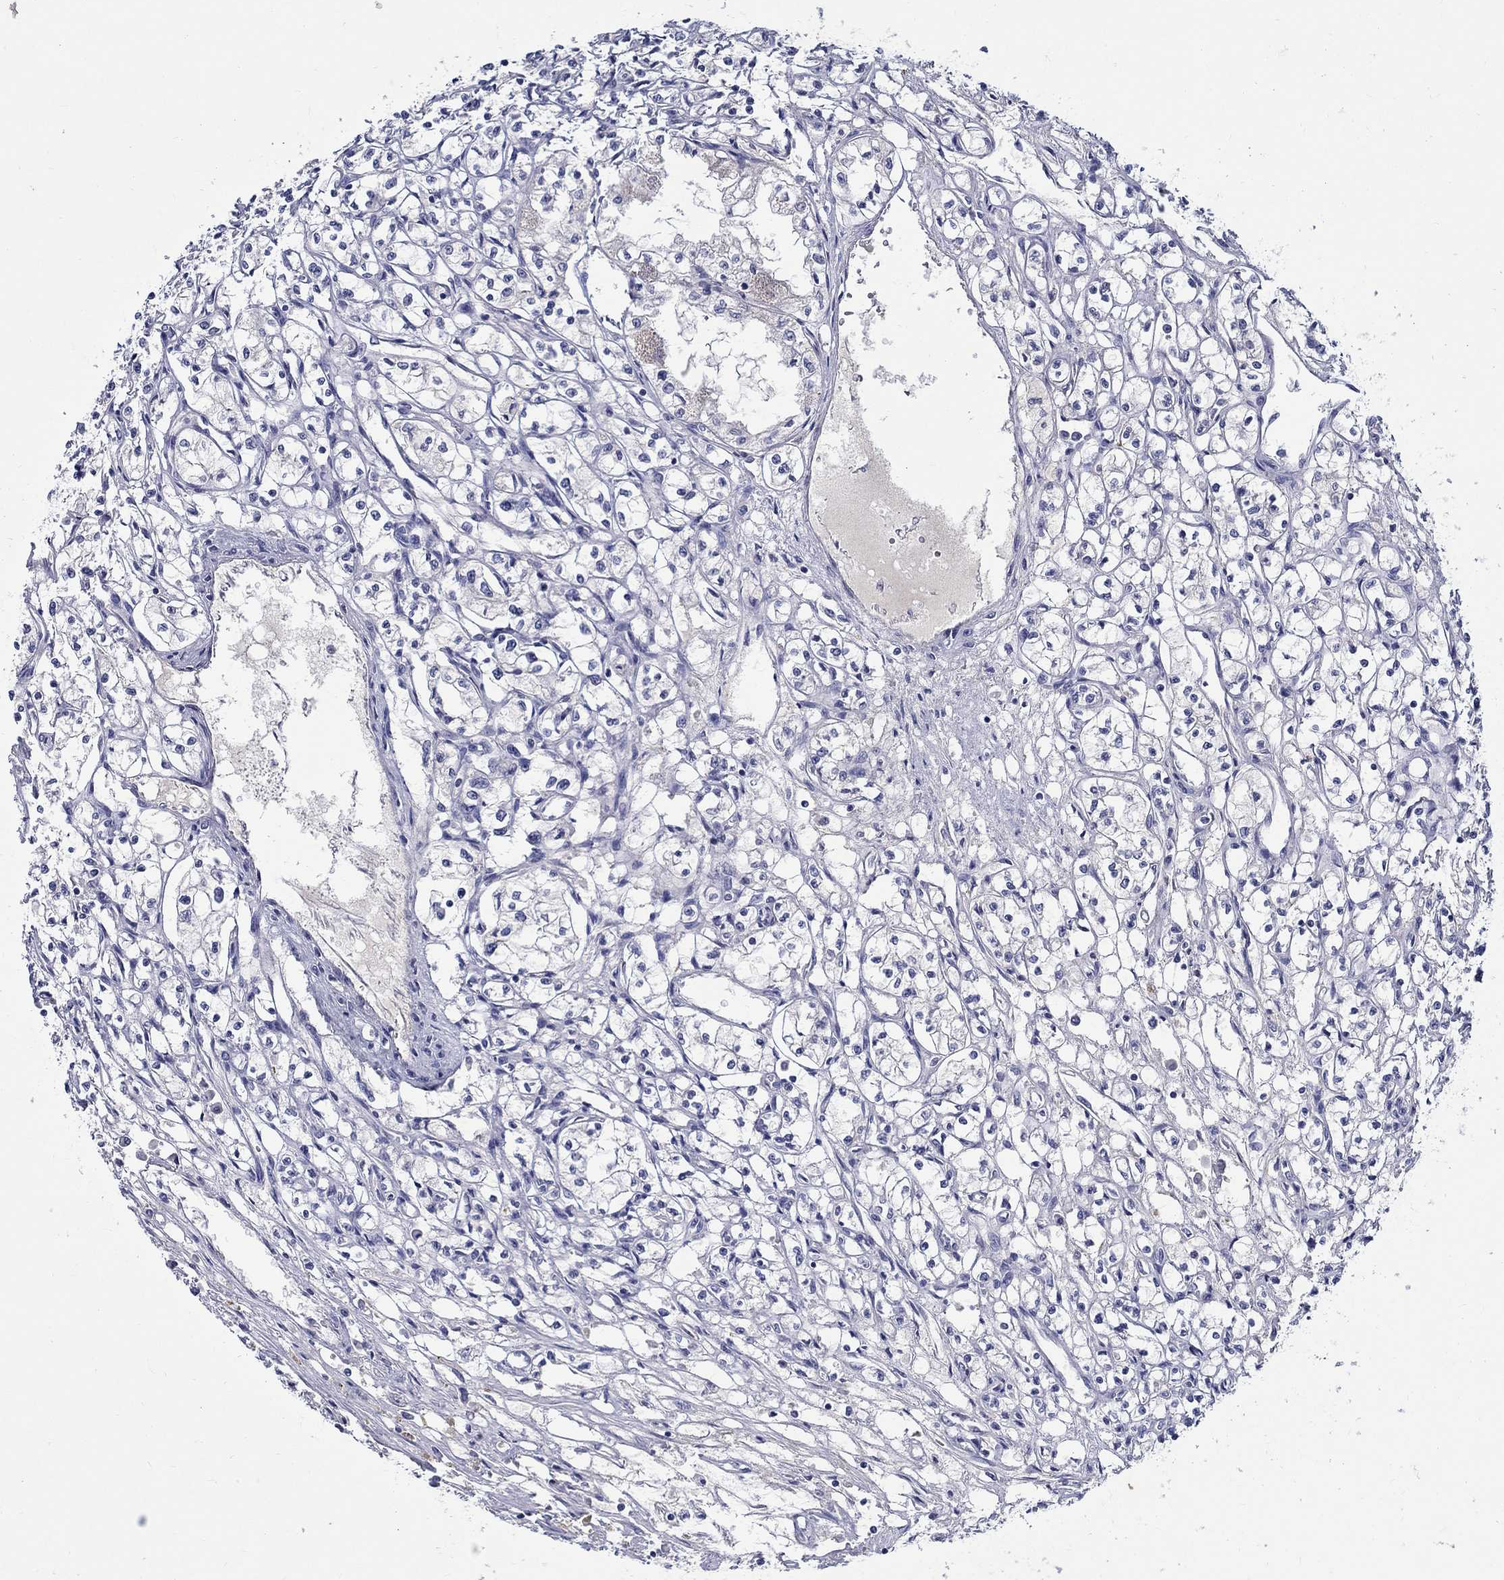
{"staining": {"intensity": "negative", "quantity": "none", "location": "none"}, "tissue": "renal cancer", "cell_type": "Tumor cells", "image_type": "cancer", "snomed": [{"axis": "morphology", "description": "Adenocarcinoma, NOS"}, {"axis": "topography", "description": "Kidney"}], "caption": "This is an IHC histopathology image of human adenocarcinoma (renal). There is no staining in tumor cells.", "gene": "SLC30A3", "patient": {"sex": "male", "age": 56}}